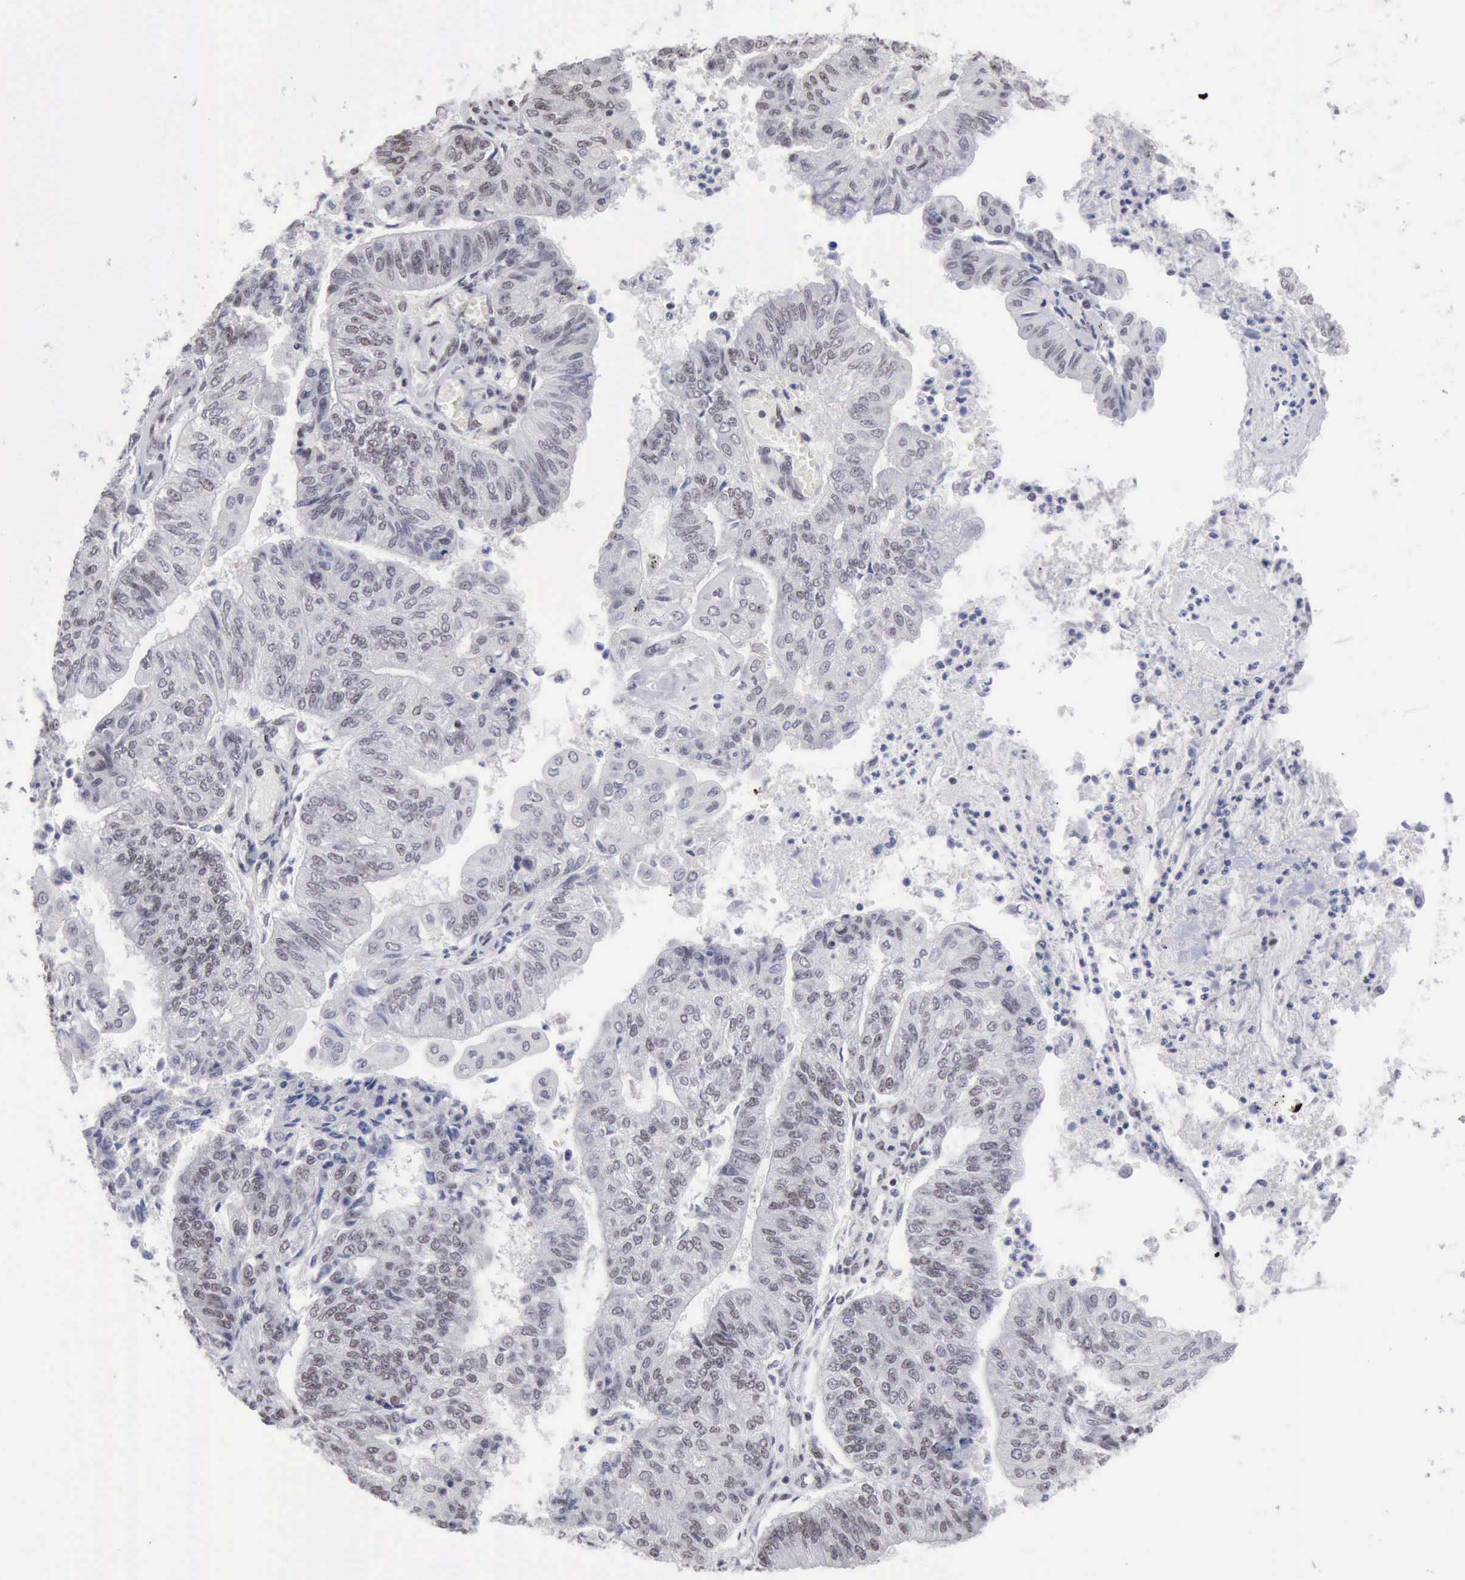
{"staining": {"intensity": "weak", "quantity": "25%-75%", "location": "nuclear"}, "tissue": "endometrial cancer", "cell_type": "Tumor cells", "image_type": "cancer", "snomed": [{"axis": "morphology", "description": "Adenocarcinoma, NOS"}, {"axis": "topography", "description": "Endometrium"}], "caption": "The immunohistochemical stain highlights weak nuclear staining in tumor cells of adenocarcinoma (endometrial) tissue.", "gene": "TAF1", "patient": {"sex": "female", "age": 59}}